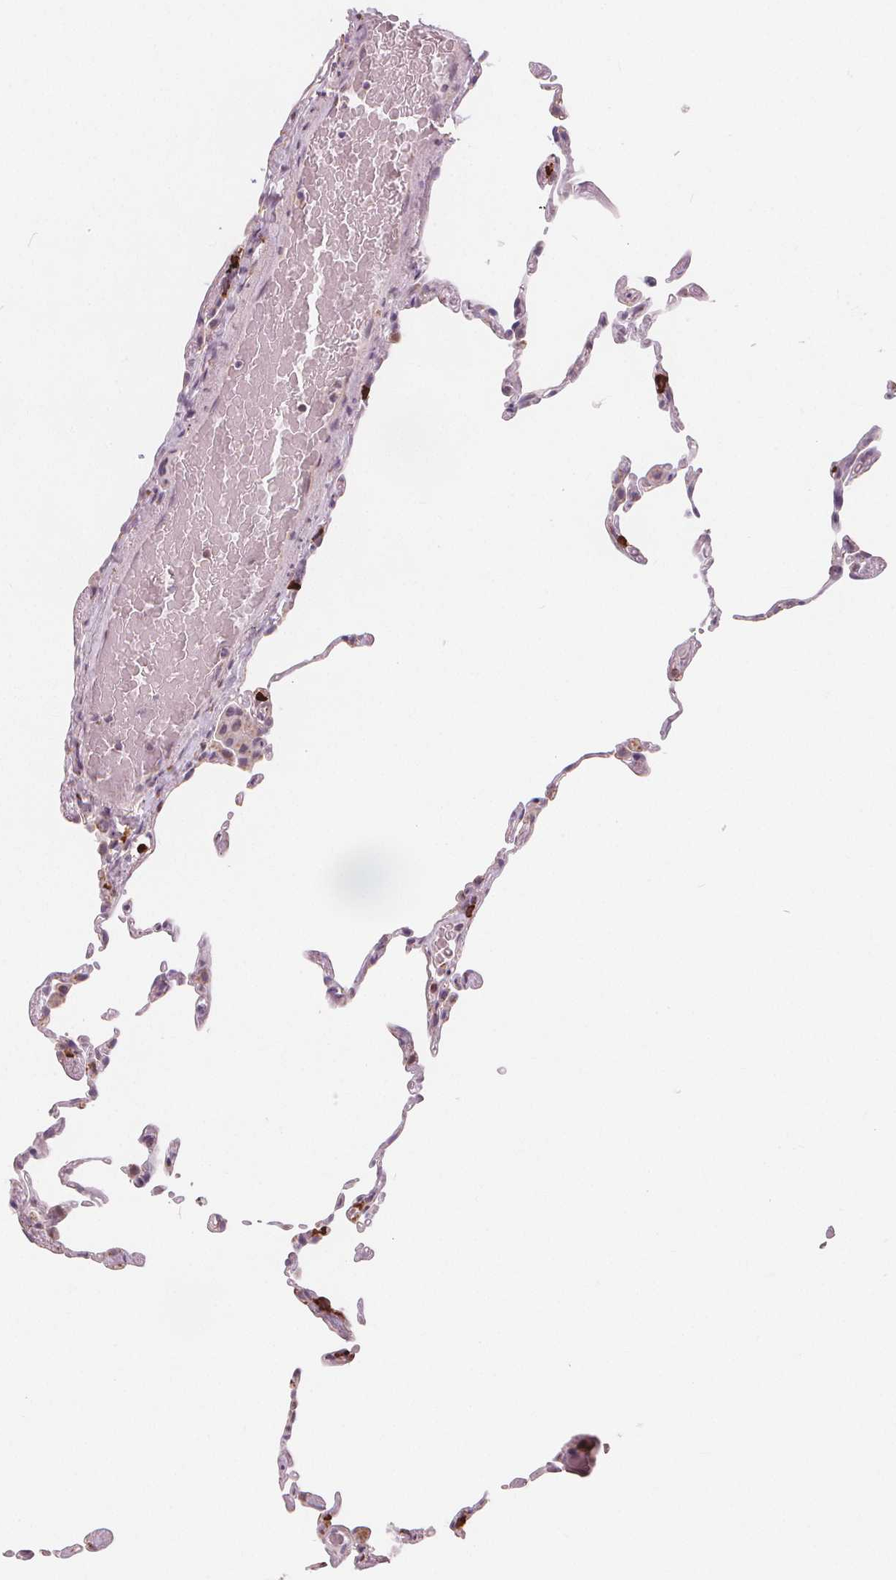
{"staining": {"intensity": "negative", "quantity": "none", "location": "none"}, "tissue": "lung", "cell_type": "Alveolar cells", "image_type": "normal", "snomed": [{"axis": "morphology", "description": "Normal tissue, NOS"}, {"axis": "topography", "description": "Lung"}], "caption": "This is a micrograph of IHC staining of normal lung, which shows no expression in alveolar cells. (Brightfield microscopy of DAB (3,3'-diaminobenzidine) immunohistochemistry at high magnification).", "gene": "TIPIN", "patient": {"sex": "female", "age": 57}}